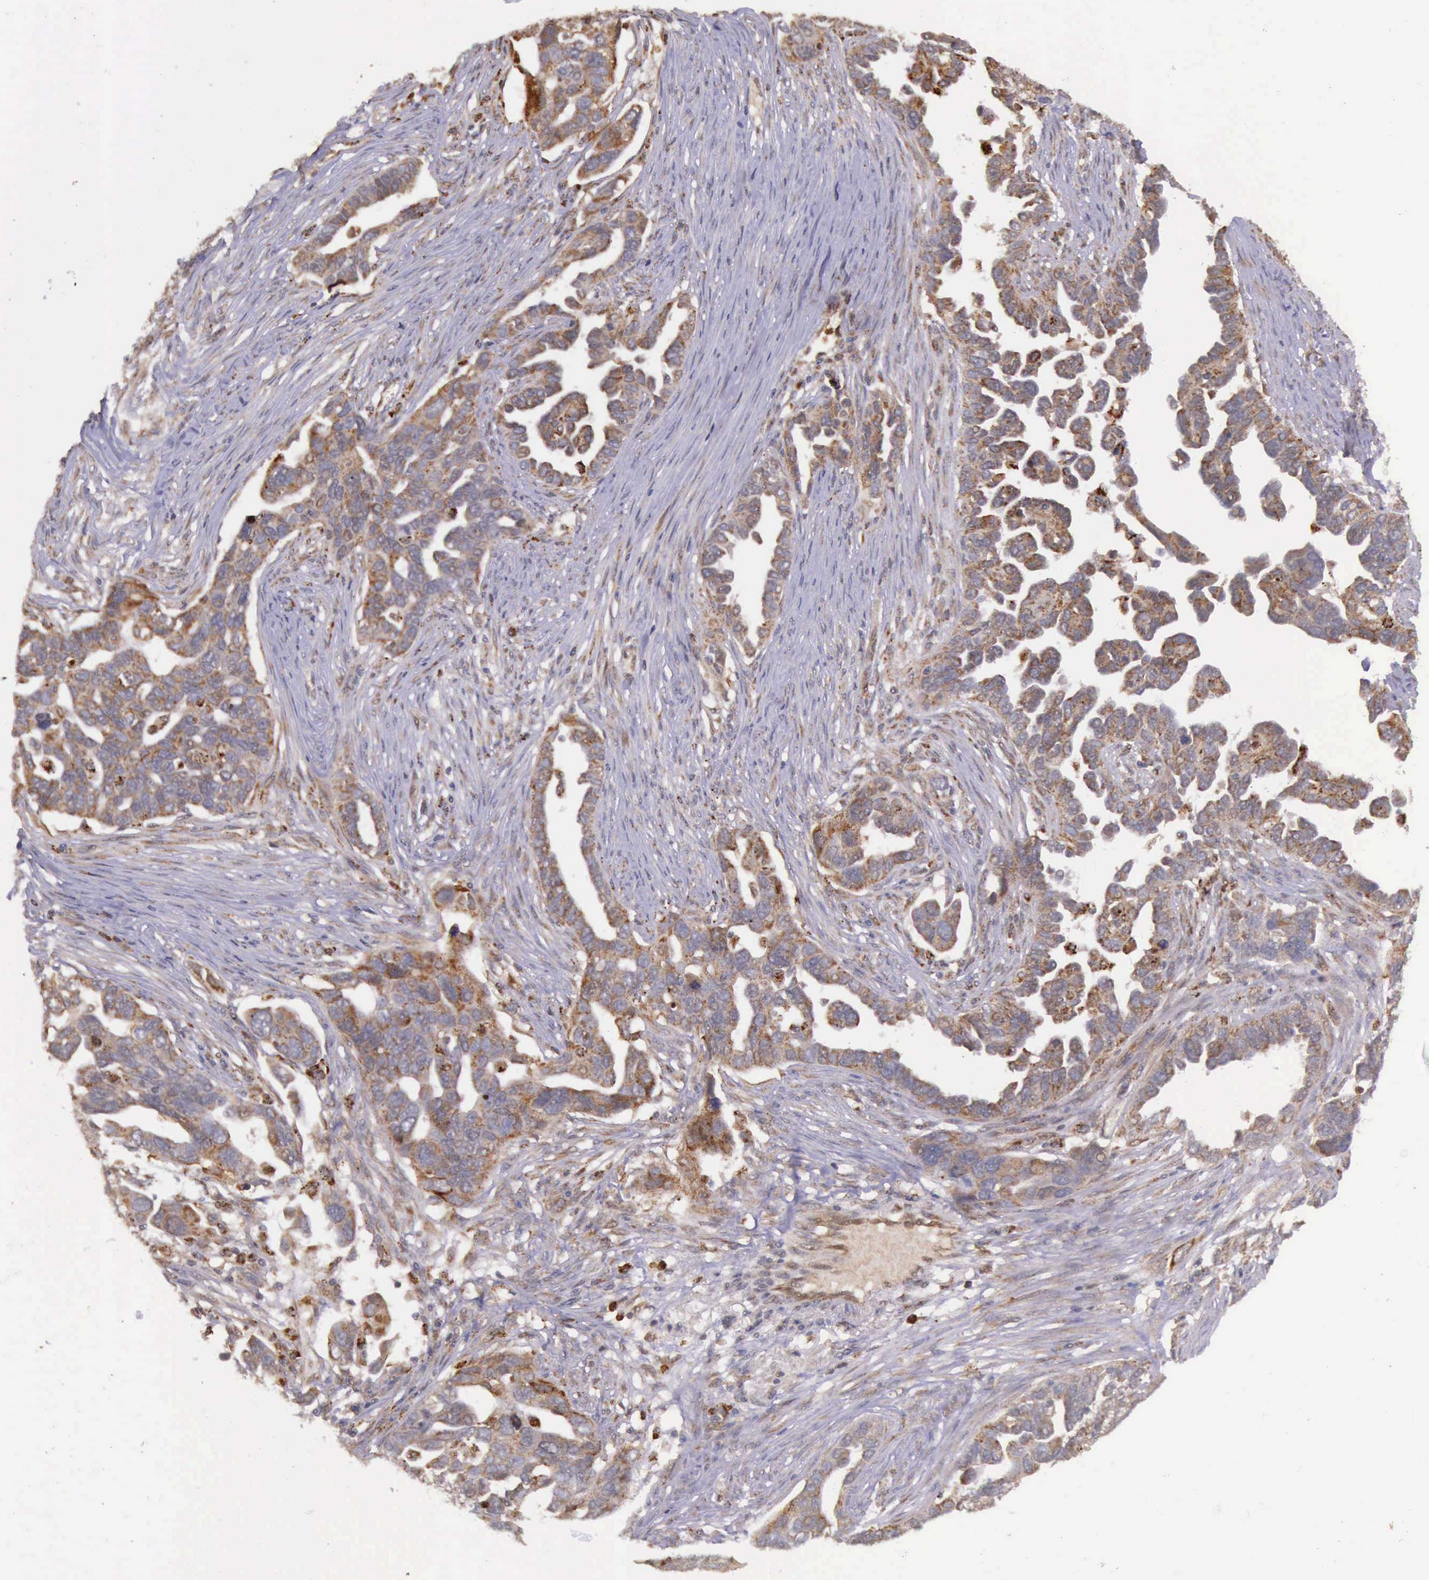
{"staining": {"intensity": "moderate", "quantity": ">75%", "location": "cytoplasmic/membranous"}, "tissue": "ovarian cancer", "cell_type": "Tumor cells", "image_type": "cancer", "snomed": [{"axis": "morphology", "description": "Cystadenocarcinoma, serous, NOS"}, {"axis": "topography", "description": "Ovary"}], "caption": "The micrograph exhibits staining of ovarian cancer, revealing moderate cytoplasmic/membranous protein staining (brown color) within tumor cells.", "gene": "ARMCX3", "patient": {"sex": "female", "age": 54}}